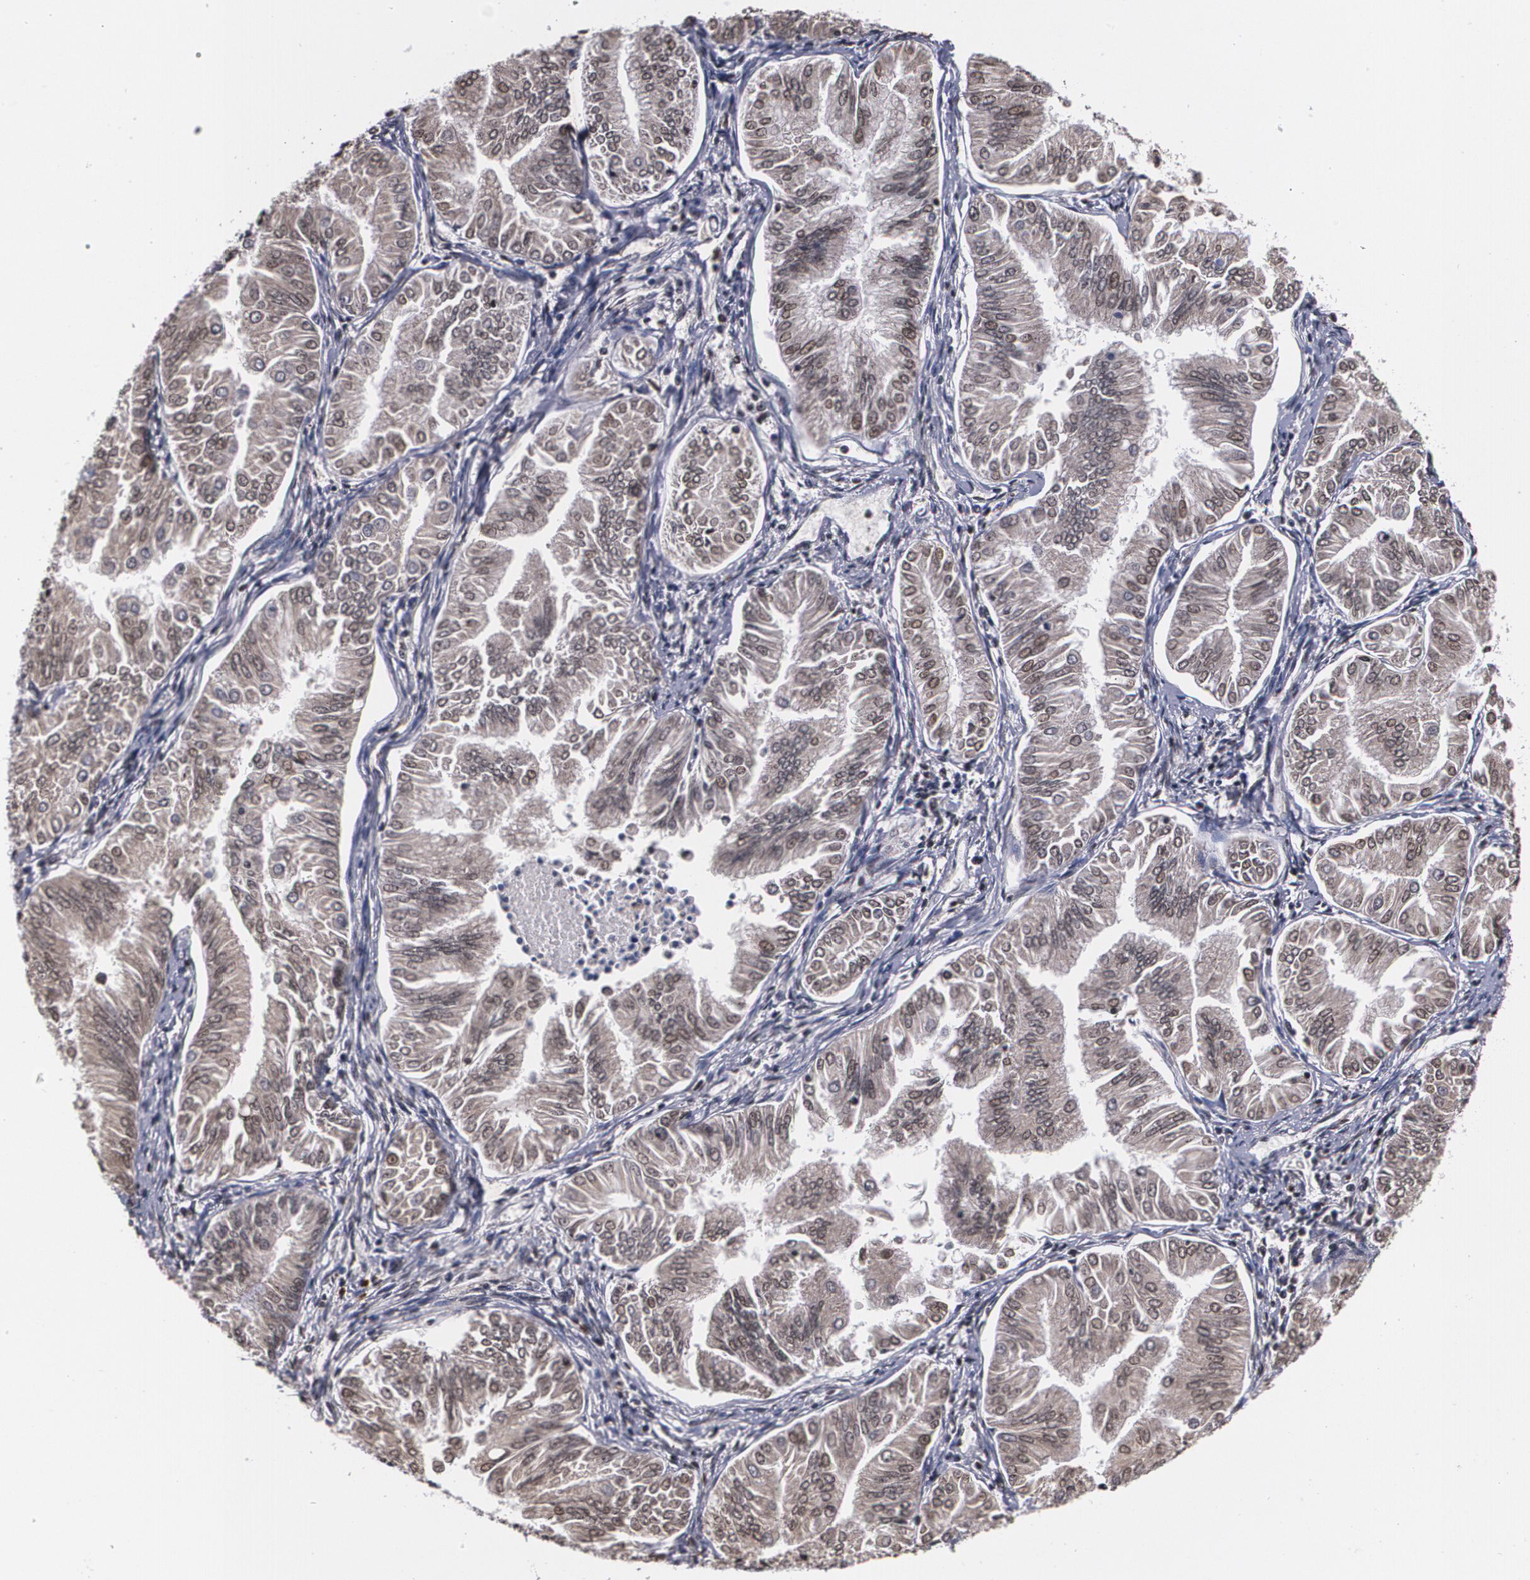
{"staining": {"intensity": "moderate", "quantity": ">75%", "location": "cytoplasmic/membranous,nuclear"}, "tissue": "endometrial cancer", "cell_type": "Tumor cells", "image_type": "cancer", "snomed": [{"axis": "morphology", "description": "Adenocarcinoma, NOS"}, {"axis": "topography", "description": "Endometrium"}], "caption": "IHC histopathology image of neoplastic tissue: human endometrial adenocarcinoma stained using immunohistochemistry exhibits medium levels of moderate protein expression localized specifically in the cytoplasmic/membranous and nuclear of tumor cells, appearing as a cytoplasmic/membranous and nuclear brown color.", "gene": "MVP", "patient": {"sex": "female", "age": 53}}